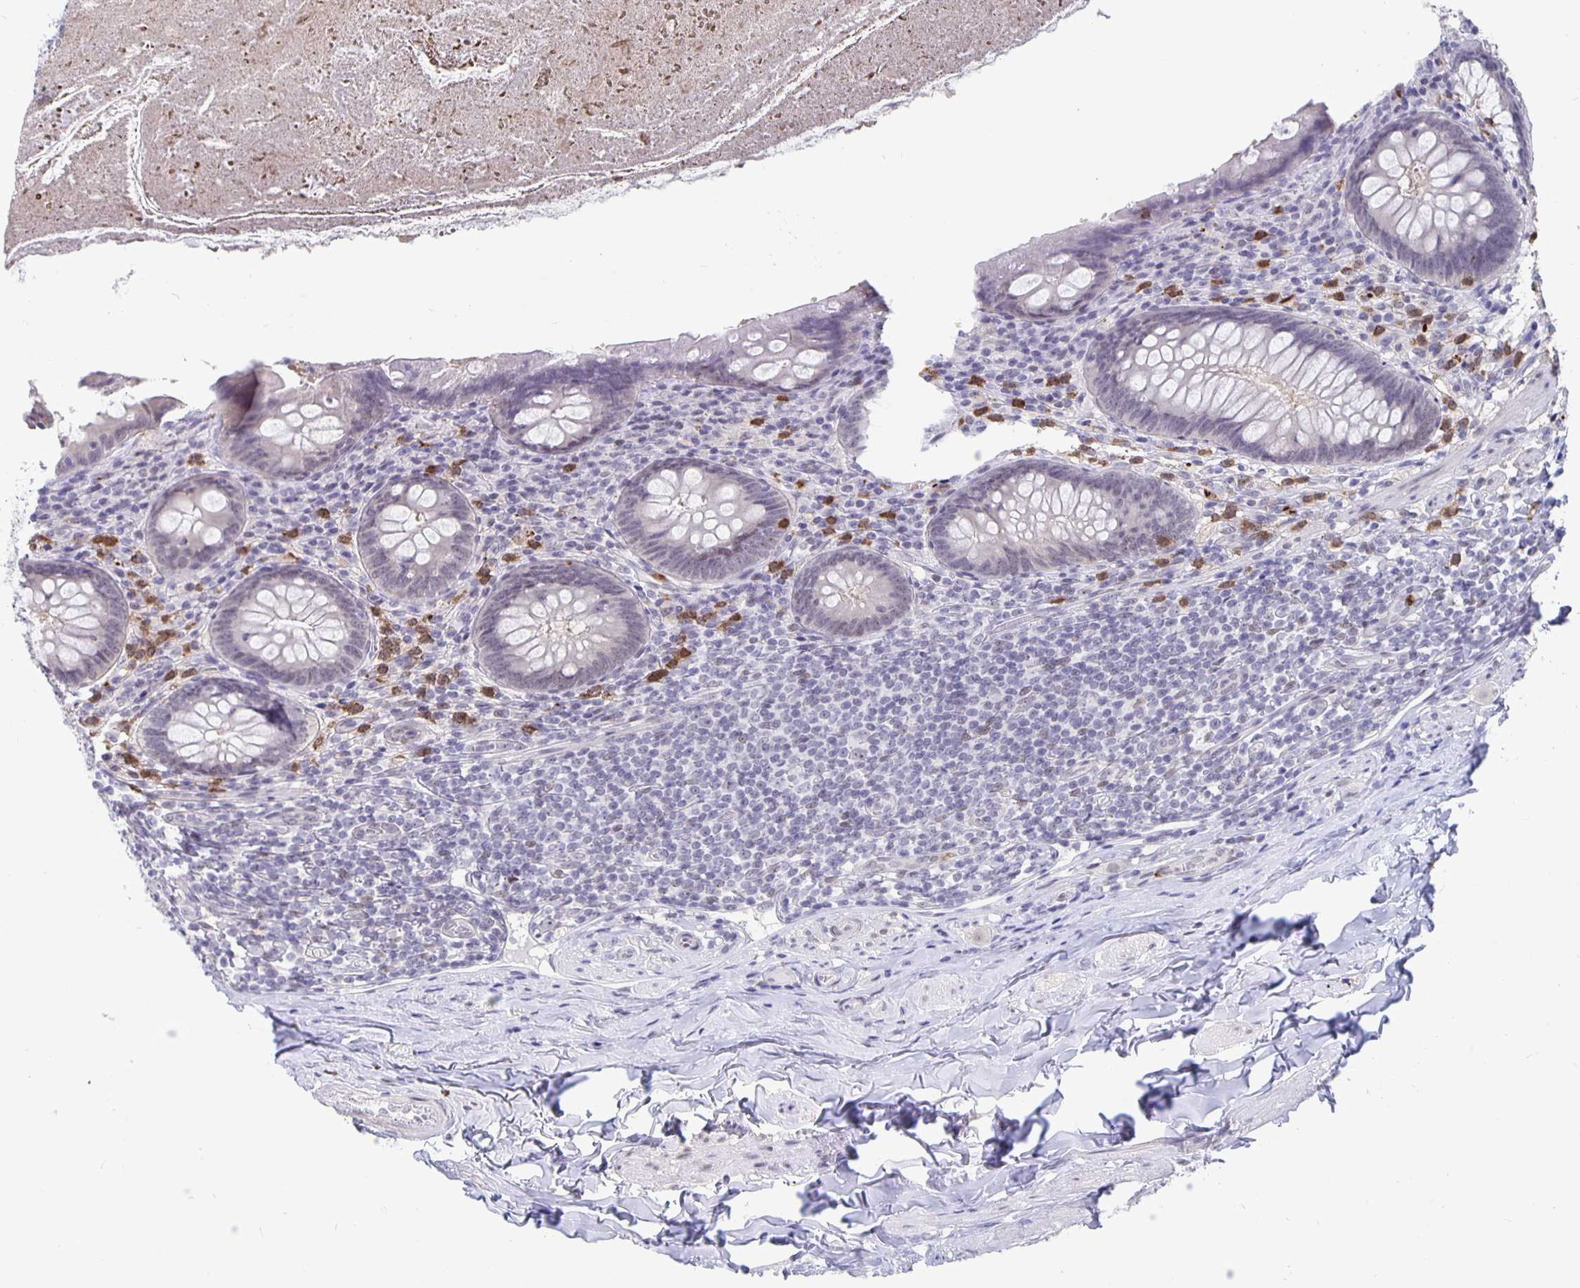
{"staining": {"intensity": "negative", "quantity": "none", "location": "none"}, "tissue": "appendix", "cell_type": "Glandular cells", "image_type": "normal", "snomed": [{"axis": "morphology", "description": "Normal tissue, NOS"}, {"axis": "topography", "description": "Appendix"}], "caption": "This is a histopathology image of IHC staining of benign appendix, which shows no staining in glandular cells.", "gene": "ZNF691", "patient": {"sex": "male", "age": 47}}